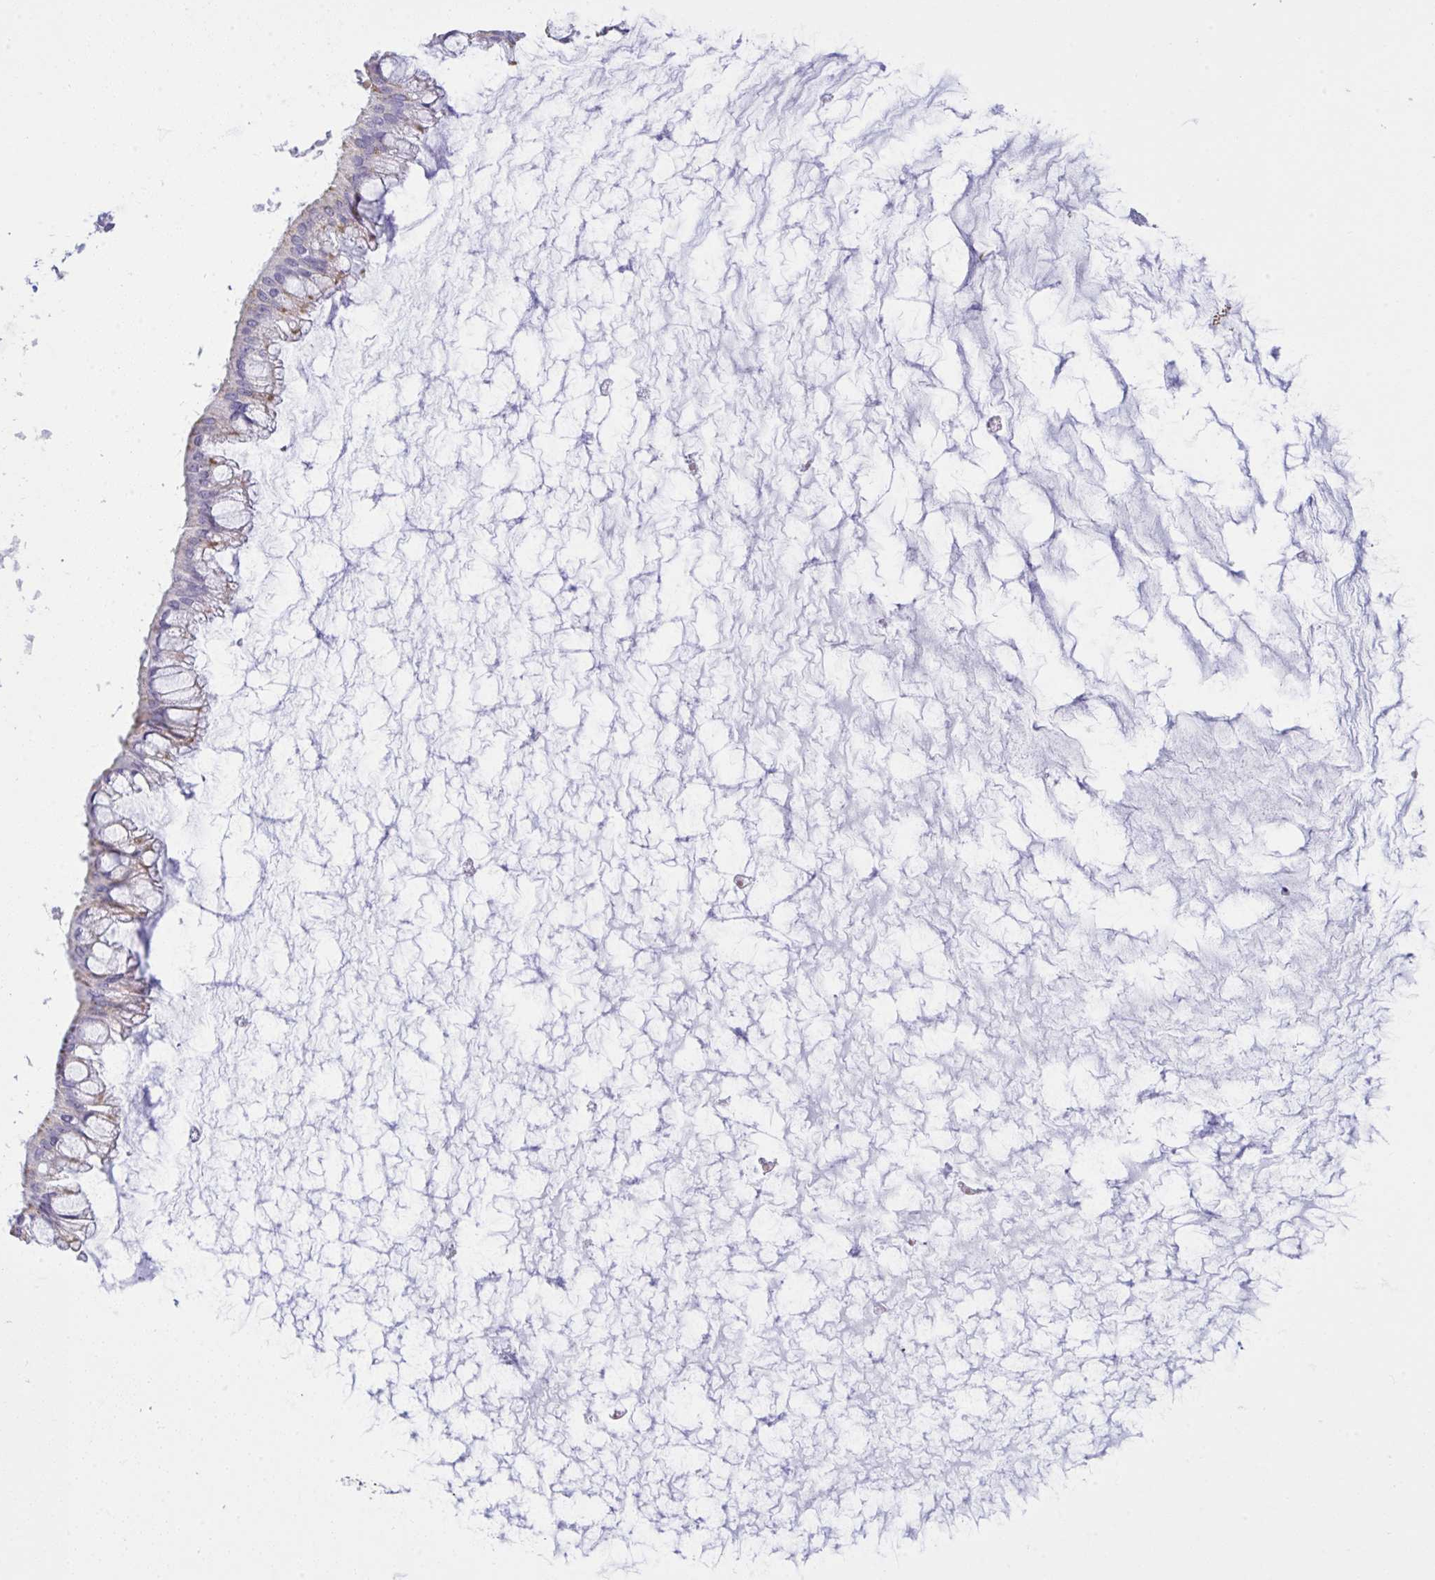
{"staining": {"intensity": "weak", "quantity": "<25%", "location": "cytoplasmic/membranous"}, "tissue": "ovarian cancer", "cell_type": "Tumor cells", "image_type": "cancer", "snomed": [{"axis": "morphology", "description": "Cystadenocarcinoma, mucinous, NOS"}, {"axis": "topography", "description": "Ovary"}], "caption": "Tumor cells are negative for protein expression in human ovarian cancer.", "gene": "SLC35B1", "patient": {"sex": "female", "age": 73}}